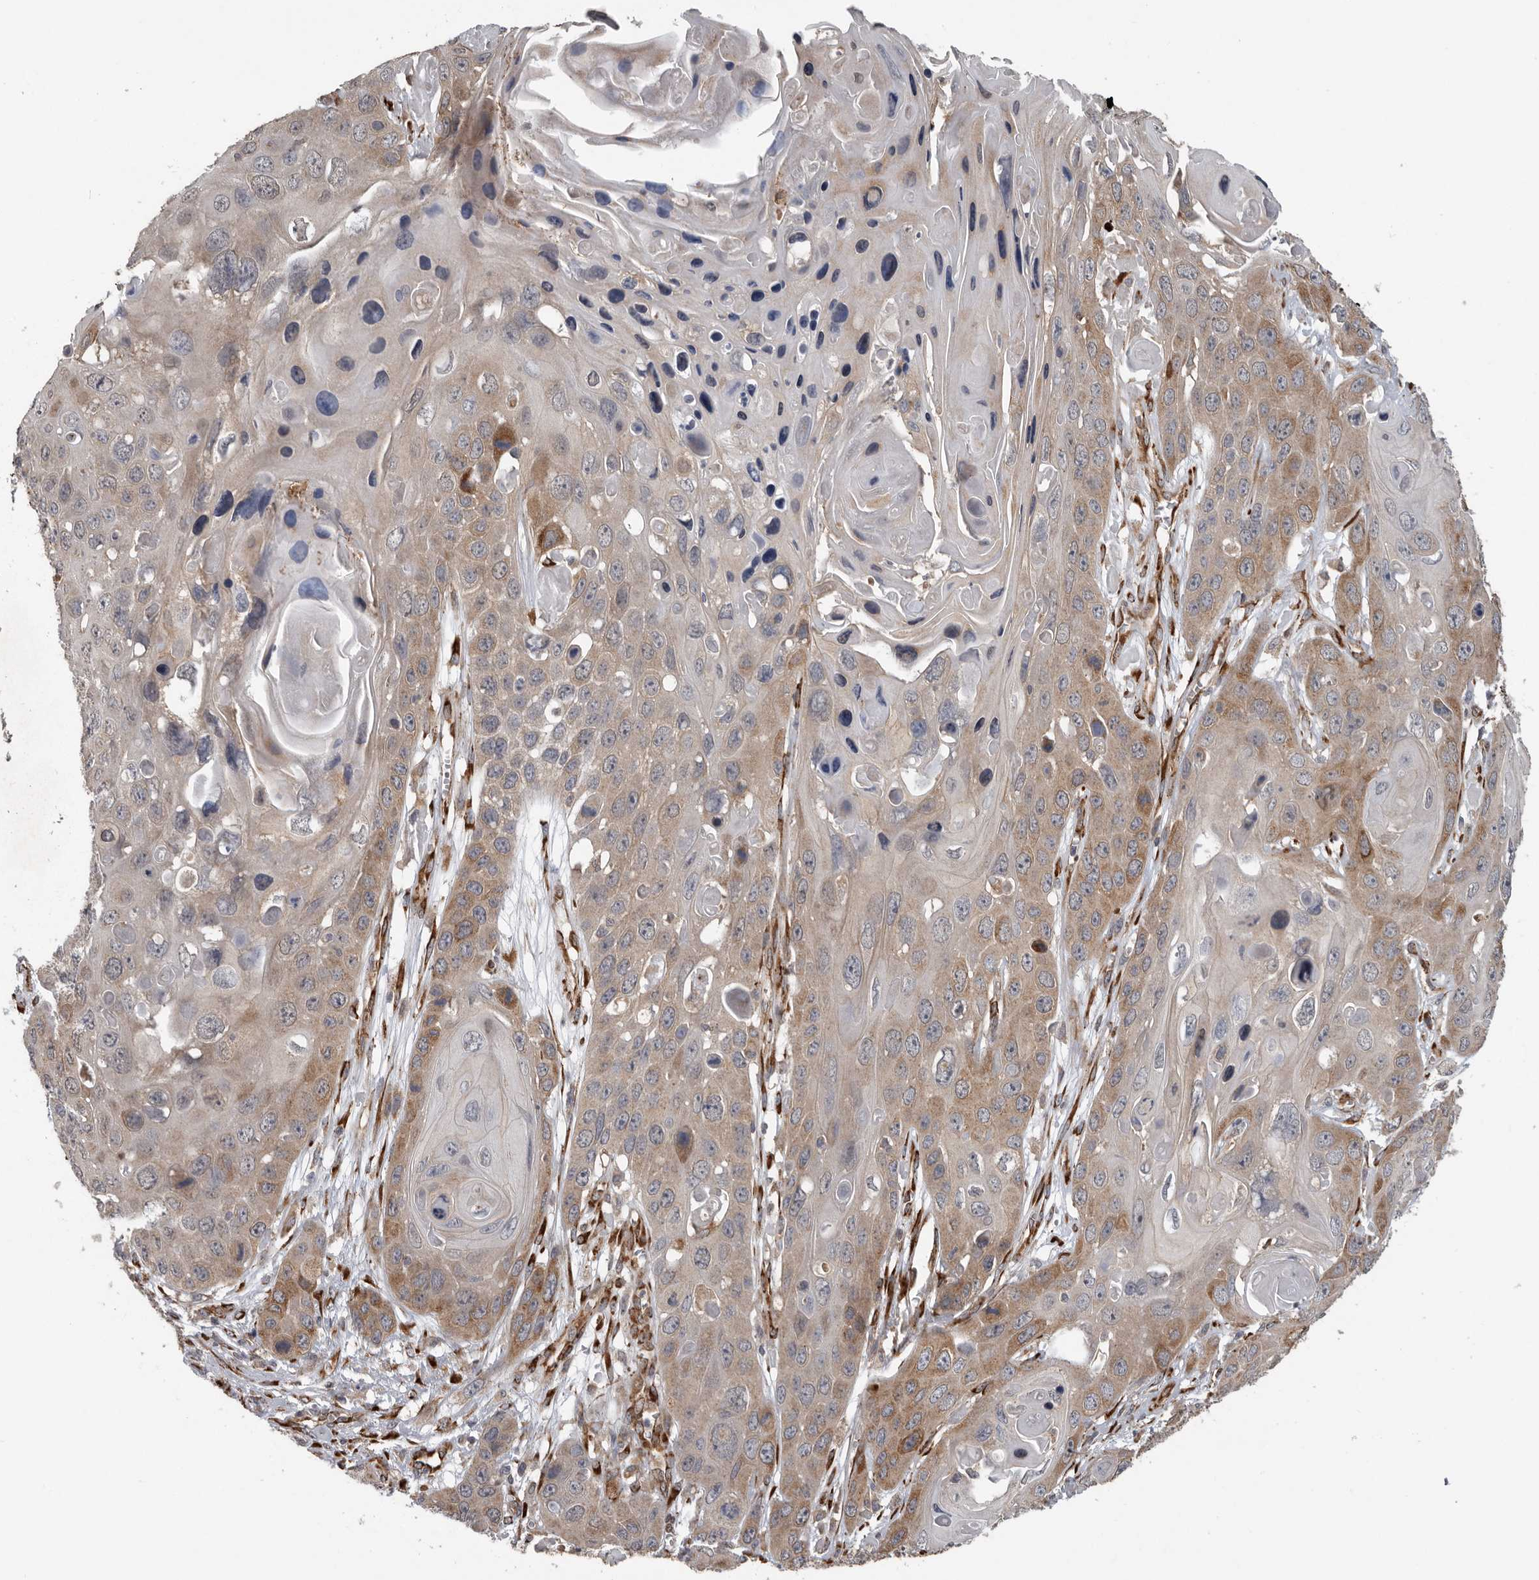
{"staining": {"intensity": "weak", "quantity": ">75%", "location": "cytoplasmic/membranous"}, "tissue": "skin cancer", "cell_type": "Tumor cells", "image_type": "cancer", "snomed": [{"axis": "morphology", "description": "Squamous cell carcinoma, NOS"}, {"axis": "topography", "description": "Skin"}], "caption": "Weak cytoplasmic/membranous protein expression is appreciated in about >75% of tumor cells in skin cancer (squamous cell carcinoma). The staining was performed using DAB, with brown indicating positive protein expression. Nuclei are stained blue with hematoxylin.", "gene": "CEP350", "patient": {"sex": "male", "age": 55}}